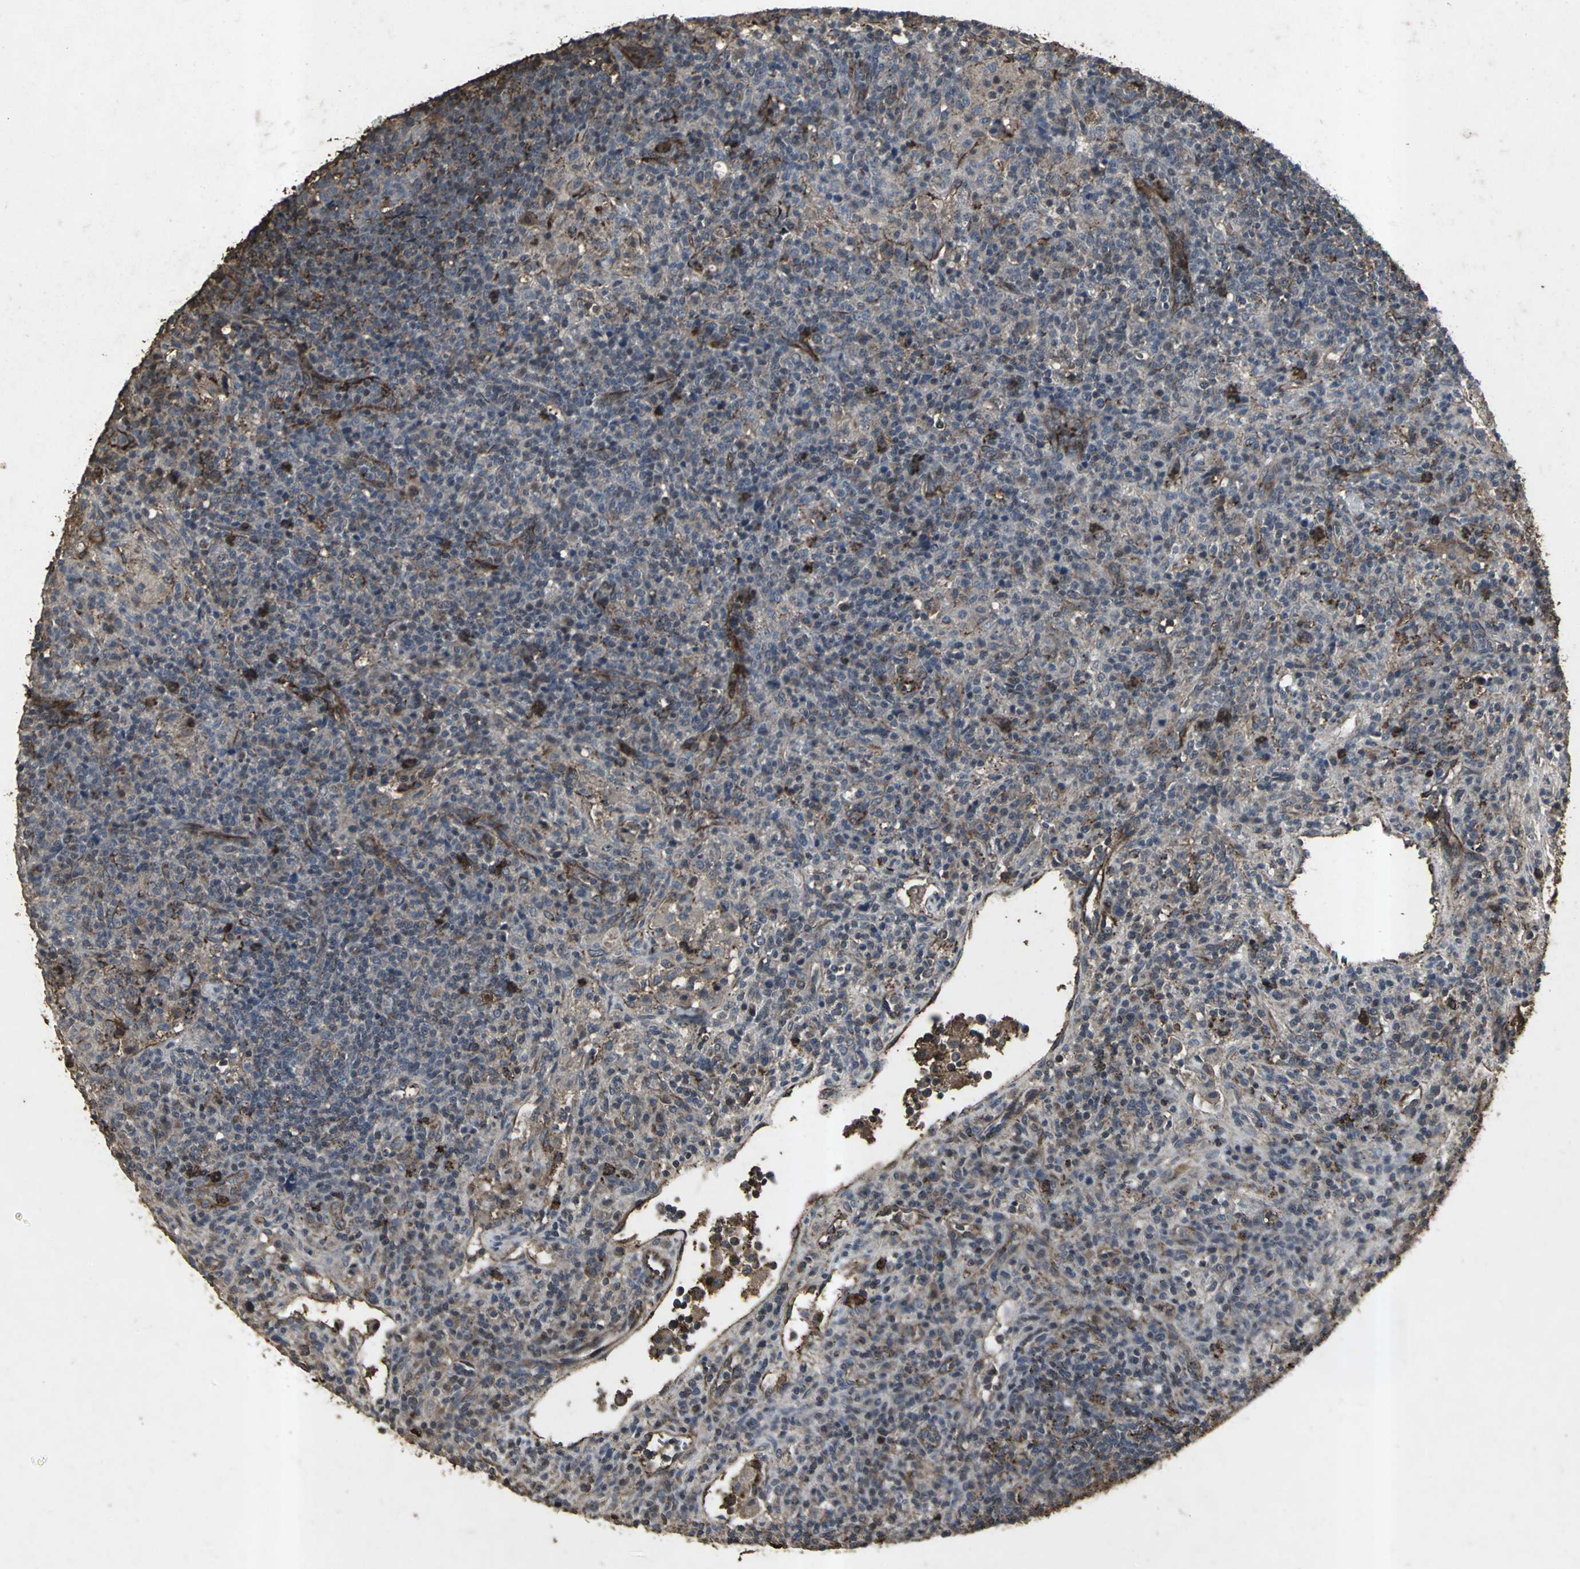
{"staining": {"intensity": "moderate", "quantity": "25%-75%", "location": "cytoplasmic/membranous"}, "tissue": "lymphoma", "cell_type": "Tumor cells", "image_type": "cancer", "snomed": [{"axis": "morphology", "description": "Hodgkin's disease, NOS"}, {"axis": "topography", "description": "Lymph node"}], "caption": "Immunohistochemical staining of human lymphoma exhibits medium levels of moderate cytoplasmic/membranous protein expression in approximately 25%-75% of tumor cells. (DAB IHC, brown staining for protein, blue staining for nuclei).", "gene": "CCR9", "patient": {"sex": "male", "age": 65}}